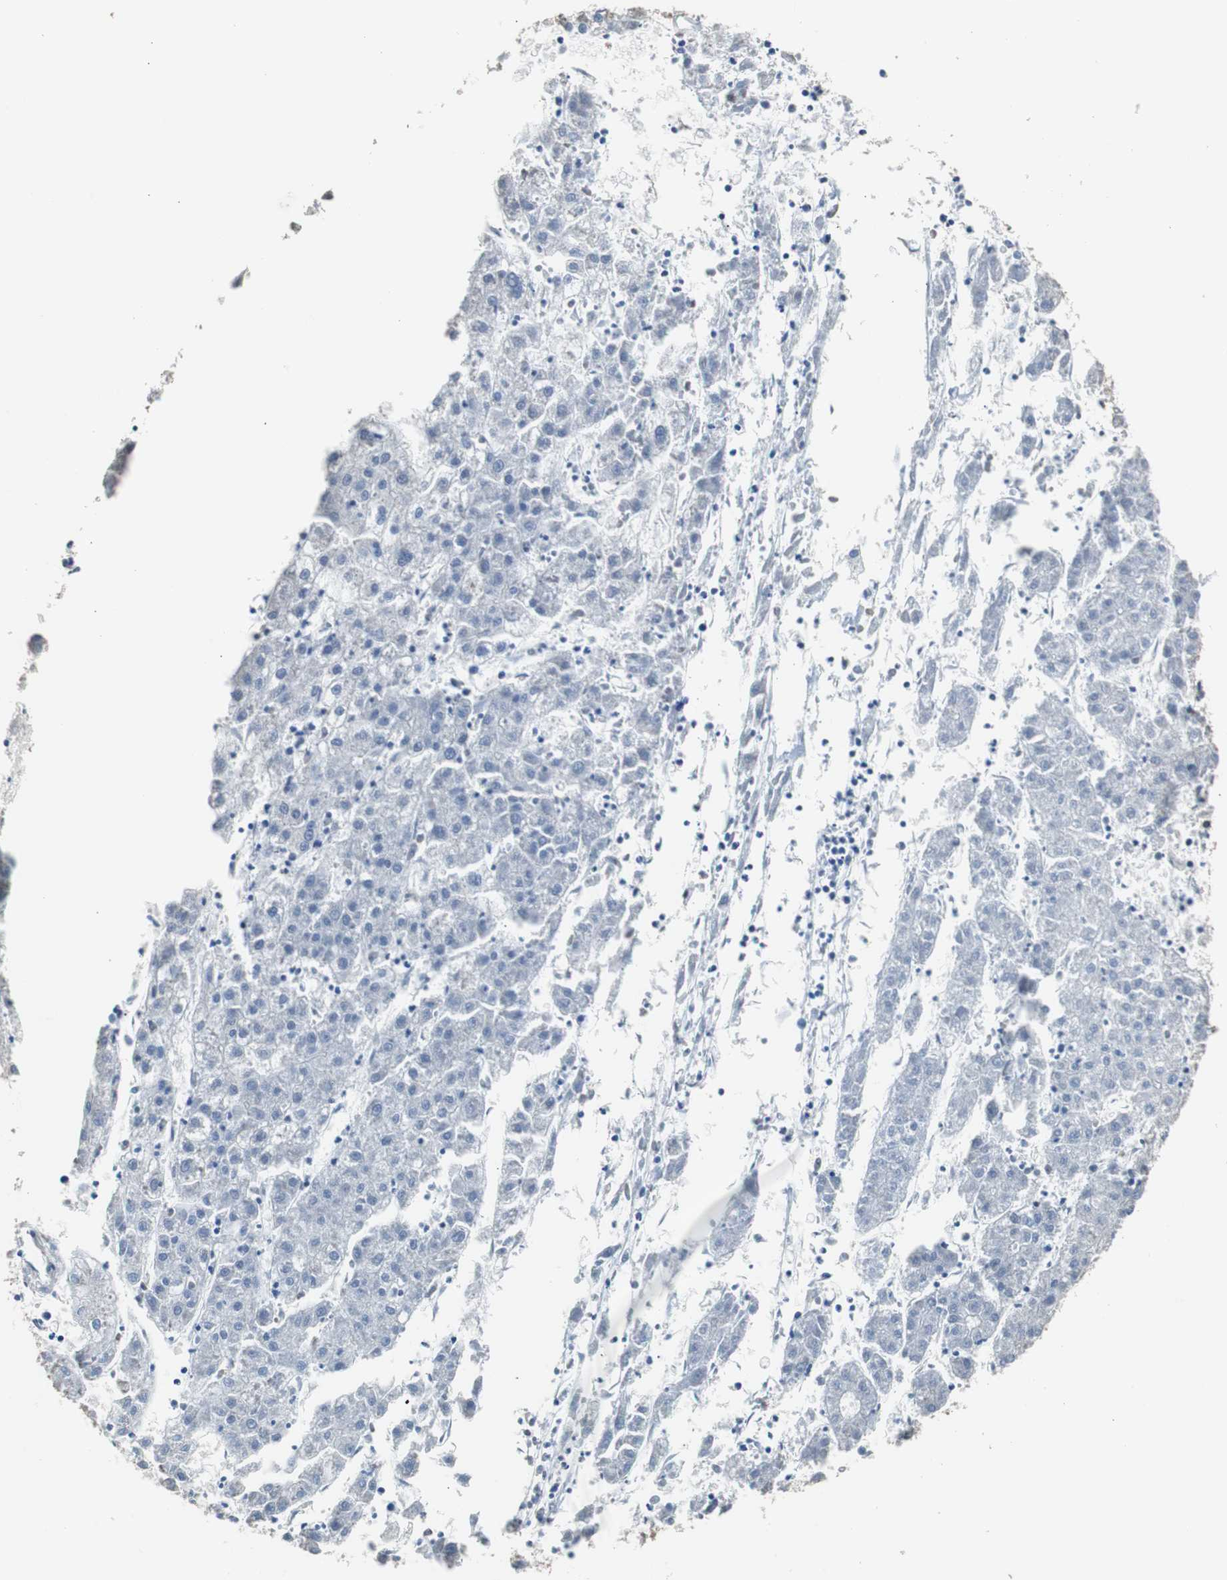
{"staining": {"intensity": "negative", "quantity": "none", "location": "none"}, "tissue": "liver cancer", "cell_type": "Tumor cells", "image_type": "cancer", "snomed": [{"axis": "morphology", "description": "Carcinoma, Hepatocellular, NOS"}, {"axis": "topography", "description": "Liver"}], "caption": "Immunohistochemistry histopathology image of liver hepatocellular carcinoma stained for a protein (brown), which exhibits no positivity in tumor cells. (DAB (3,3'-diaminobenzidine) immunohistochemistry with hematoxylin counter stain).", "gene": "PBXIP1", "patient": {"sex": "male", "age": 72}}